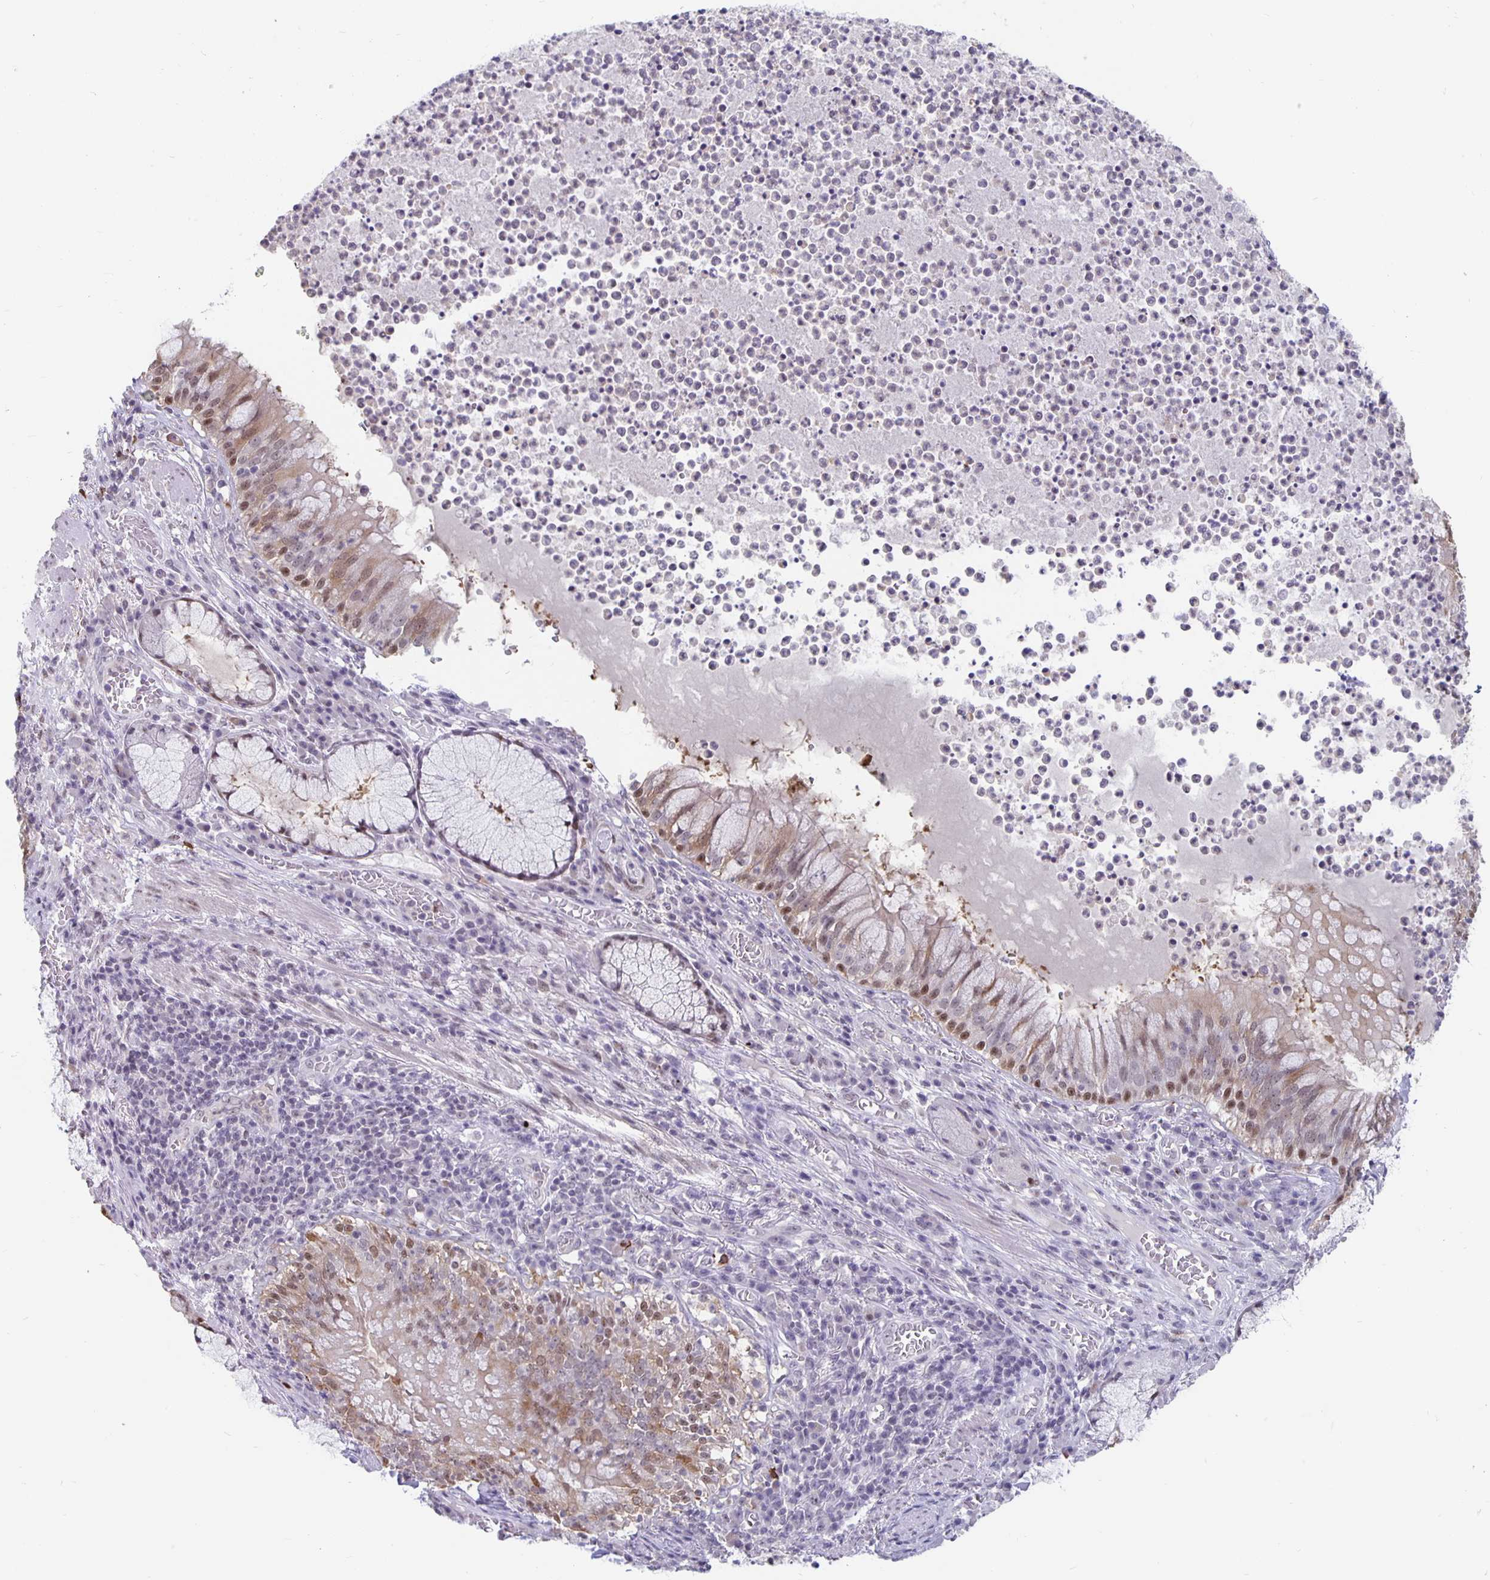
{"staining": {"intensity": "weak", "quantity": "25%-75%", "location": "nuclear"}, "tissue": "bronchus", "cell_type": "Respiratory epithelial cells", "image_type": "normal", "snomed": [{"axis": "morphology", "description": "Normal tissue, NOS"}, {"axis": "topography", "description": "Lymph node"}, {"axis": "topography", "description": "Bronchus"}], "caption": "Immunohistochemical staining of benign bronchus demonstrates low levels of weak nuclear staining in about 25%-75% of respiratory epithelial cells. (DAB IHC, brown staining for protein, blue staining for nuclei).", "gene": "ZNF691", "patient": {"sex": "male", "age": 56}}